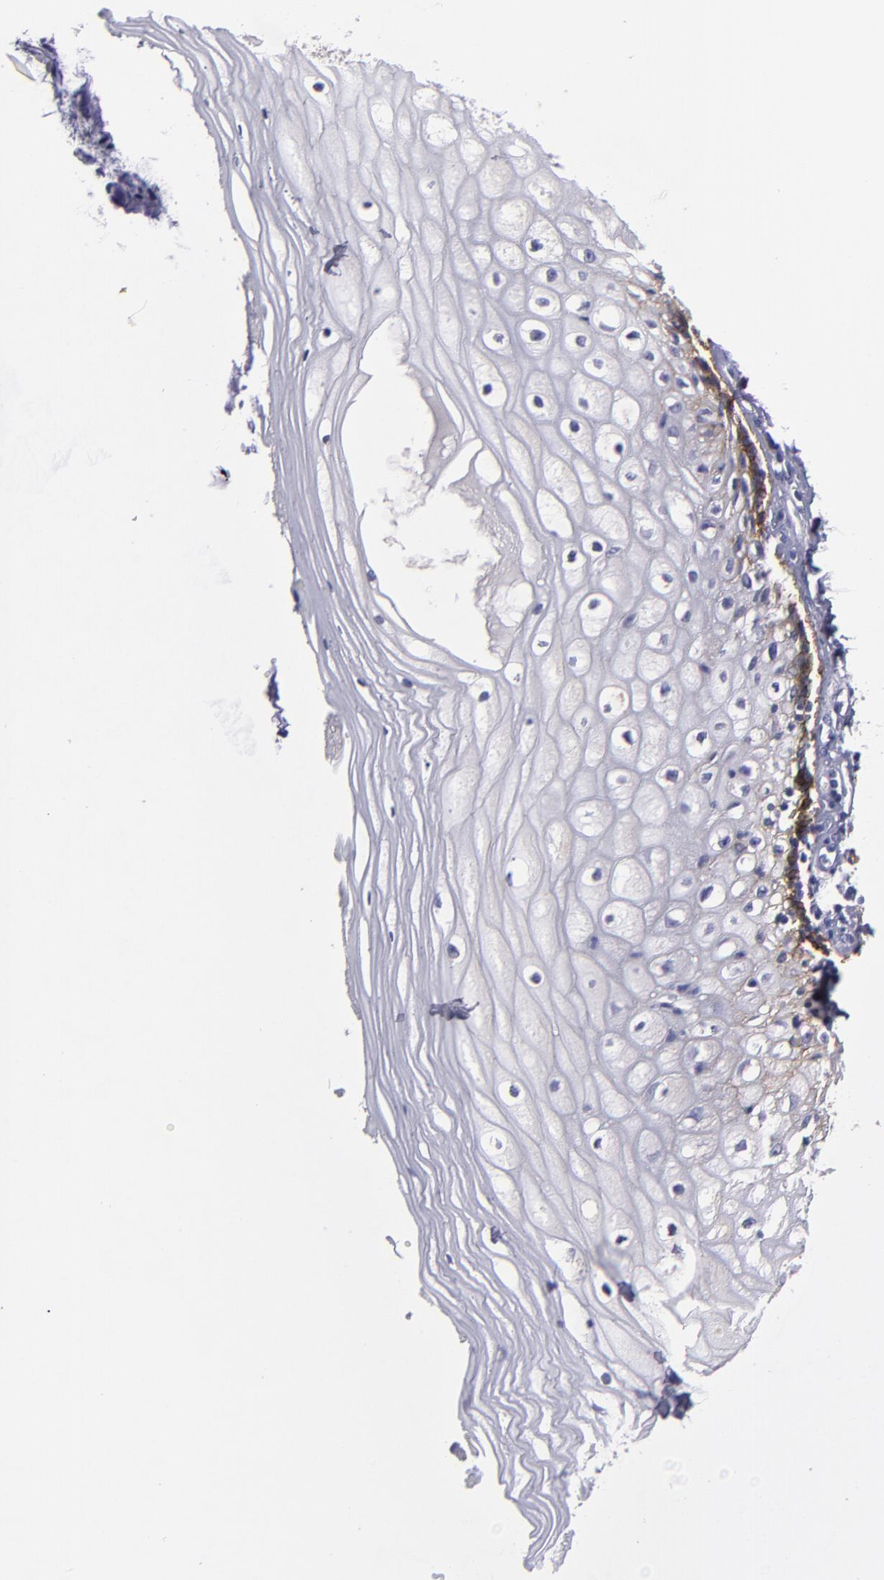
{"staining": {"intensity": "strong", "quantity": "<25%", "location": "cytoplasmic/membranous"}, "tissue": "vagina", "cell_type": "Squamous epithelial cells", "image_type": "normal", "snomed": [{"axis": "morphology", "description": "Normal tissue, NOS"}, {"axis": "topography", "description": "Vagina"}], "caption": "Immunohistochemical staining of normal vagina displays strong cytoplasmic/membranous protein expression in approximately <25% of squamous epithelial cells.", "gene": "CDH3", "patient": {"sex": "female", "age": 46}}